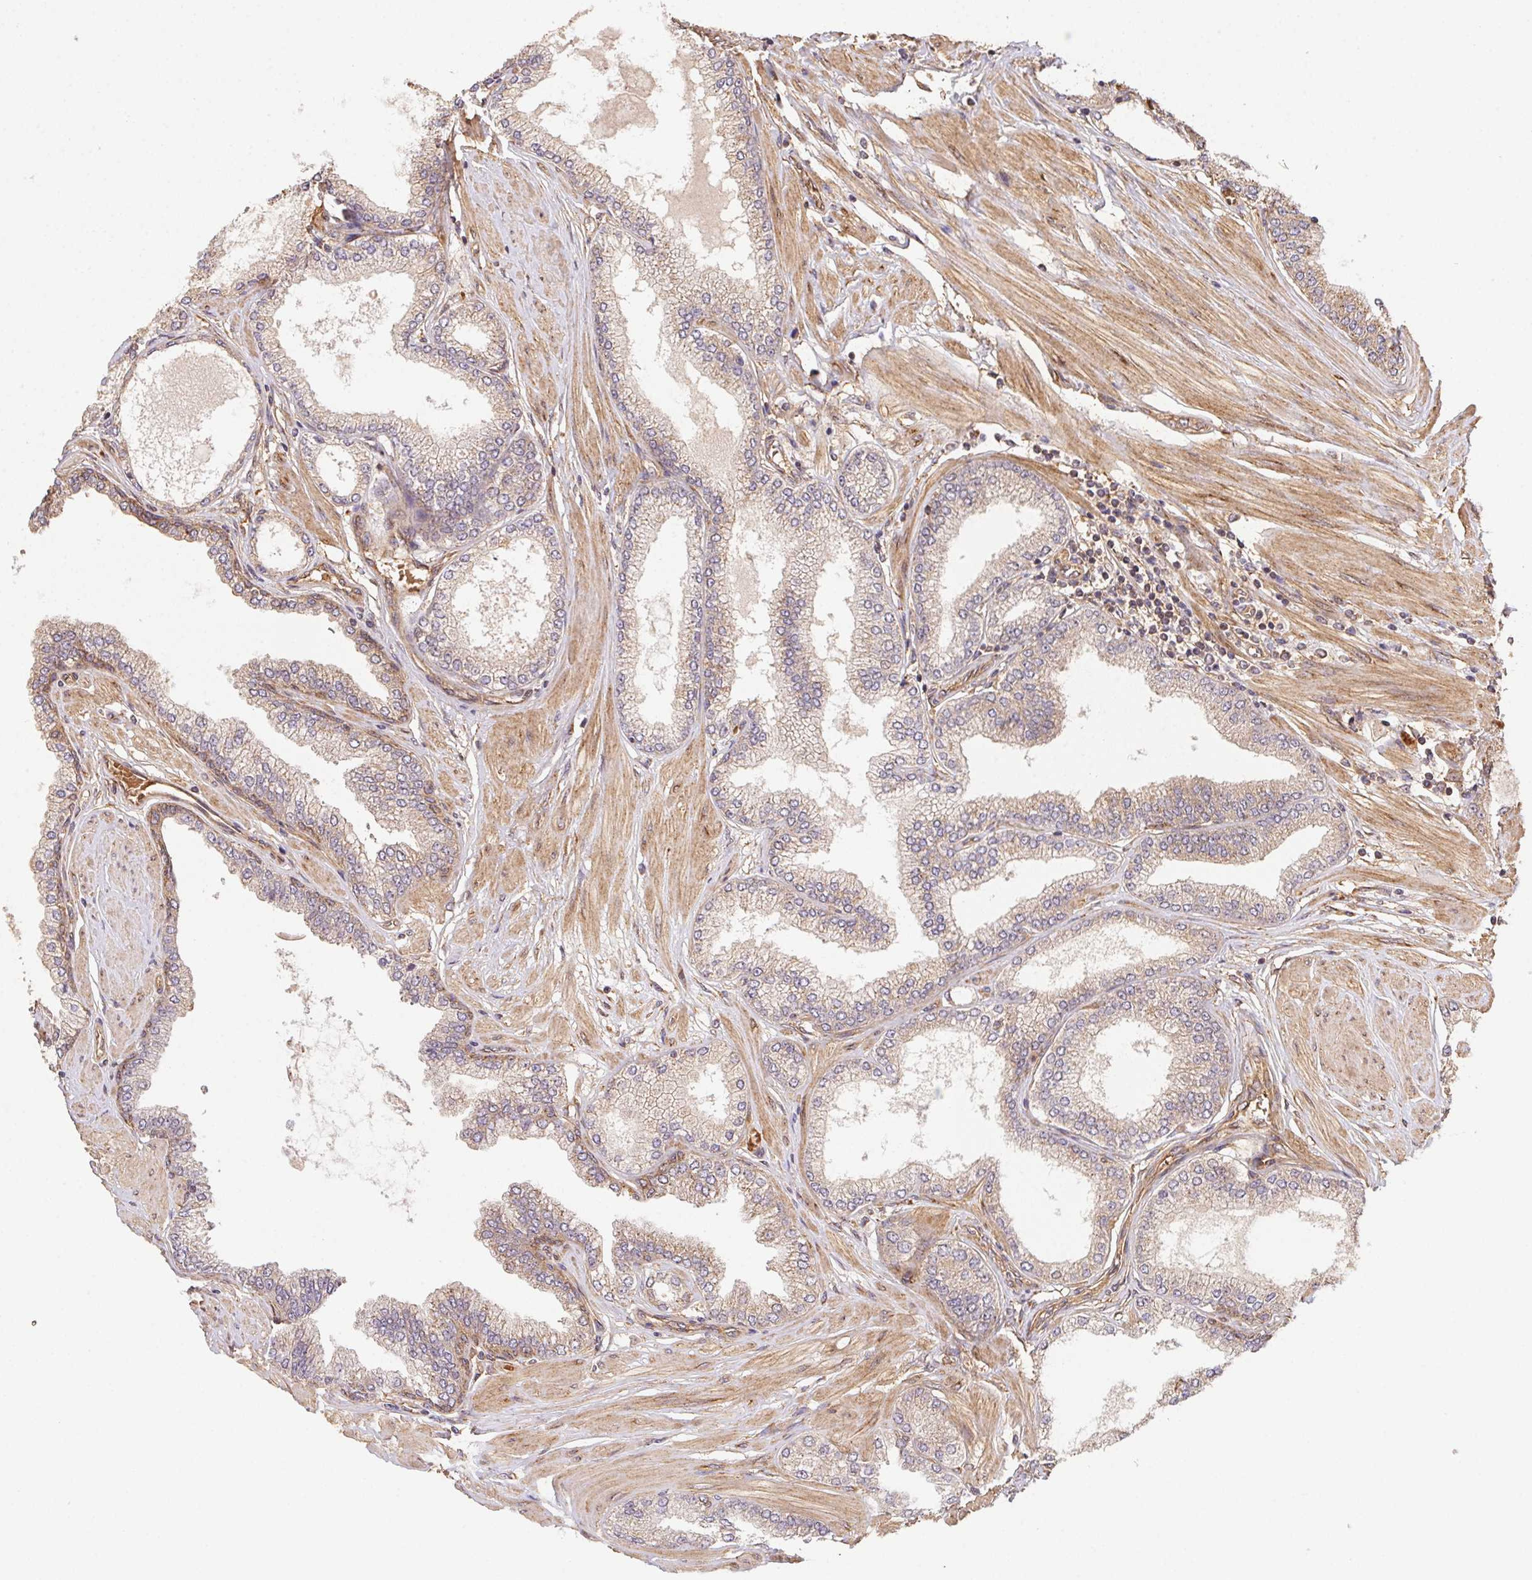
{"staining": {"intensity": "weak", "quantity": "25%-75%", "location": "cytoplasmic/membranous"}, "tissue": "prostate cancer", "cell_type": "Tumor cells", "image_type": "cancer", "snomed": [{"axis": "morphology", "description": "Adenocarcinoma, Low grade"}, {"axis": "topography", "description": "Prostate"}], "caption": "This is an image of immunohistochemistry (IHC) staining of prostate cancer, which shows weak positivity in the cytoplasmic/membranous of tumor cells.", "gene": "USE1", "patient": {"sex": "male", "age": 55}}